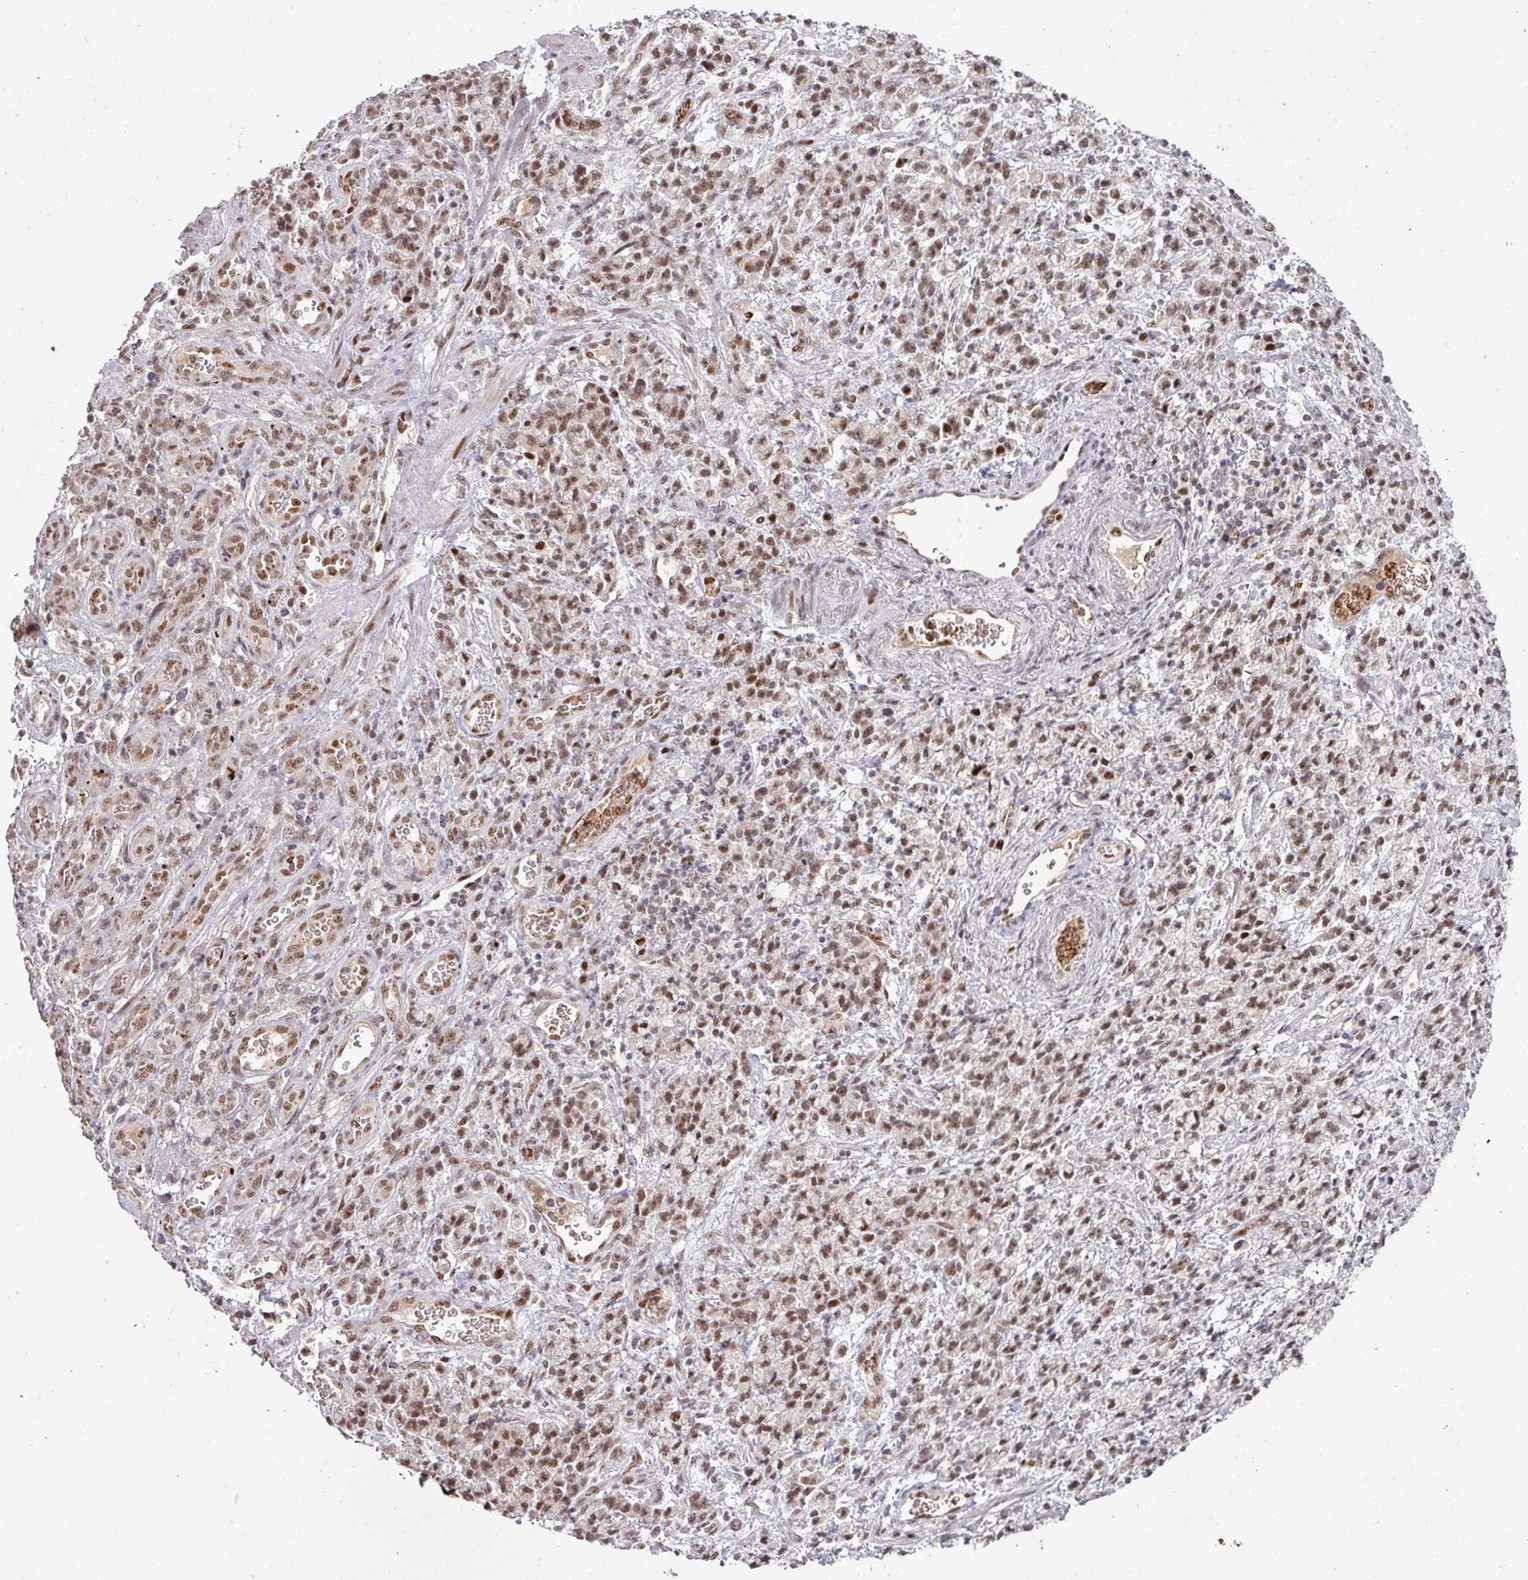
{"staining": {"intensity": "moderate", "quantity": ">75%", "location": "nuclear"}, "tissue": "stomach cancer", "cell_type": "Tumor cells", "image_type": "cancer", "snomed": [{"axis": "morphology", "description": "Adenocarcinoma, NOS"}, {"axis": "topography", "description": "Stomach"}], "caption": "Immunohistochemical staining of adenocarcinoma (stomach) shows moderate nuclear protein positivity in about >75% of tumor cells.", "gene": "NEIL1", "patient": {"sex": "male", "age": 77}}